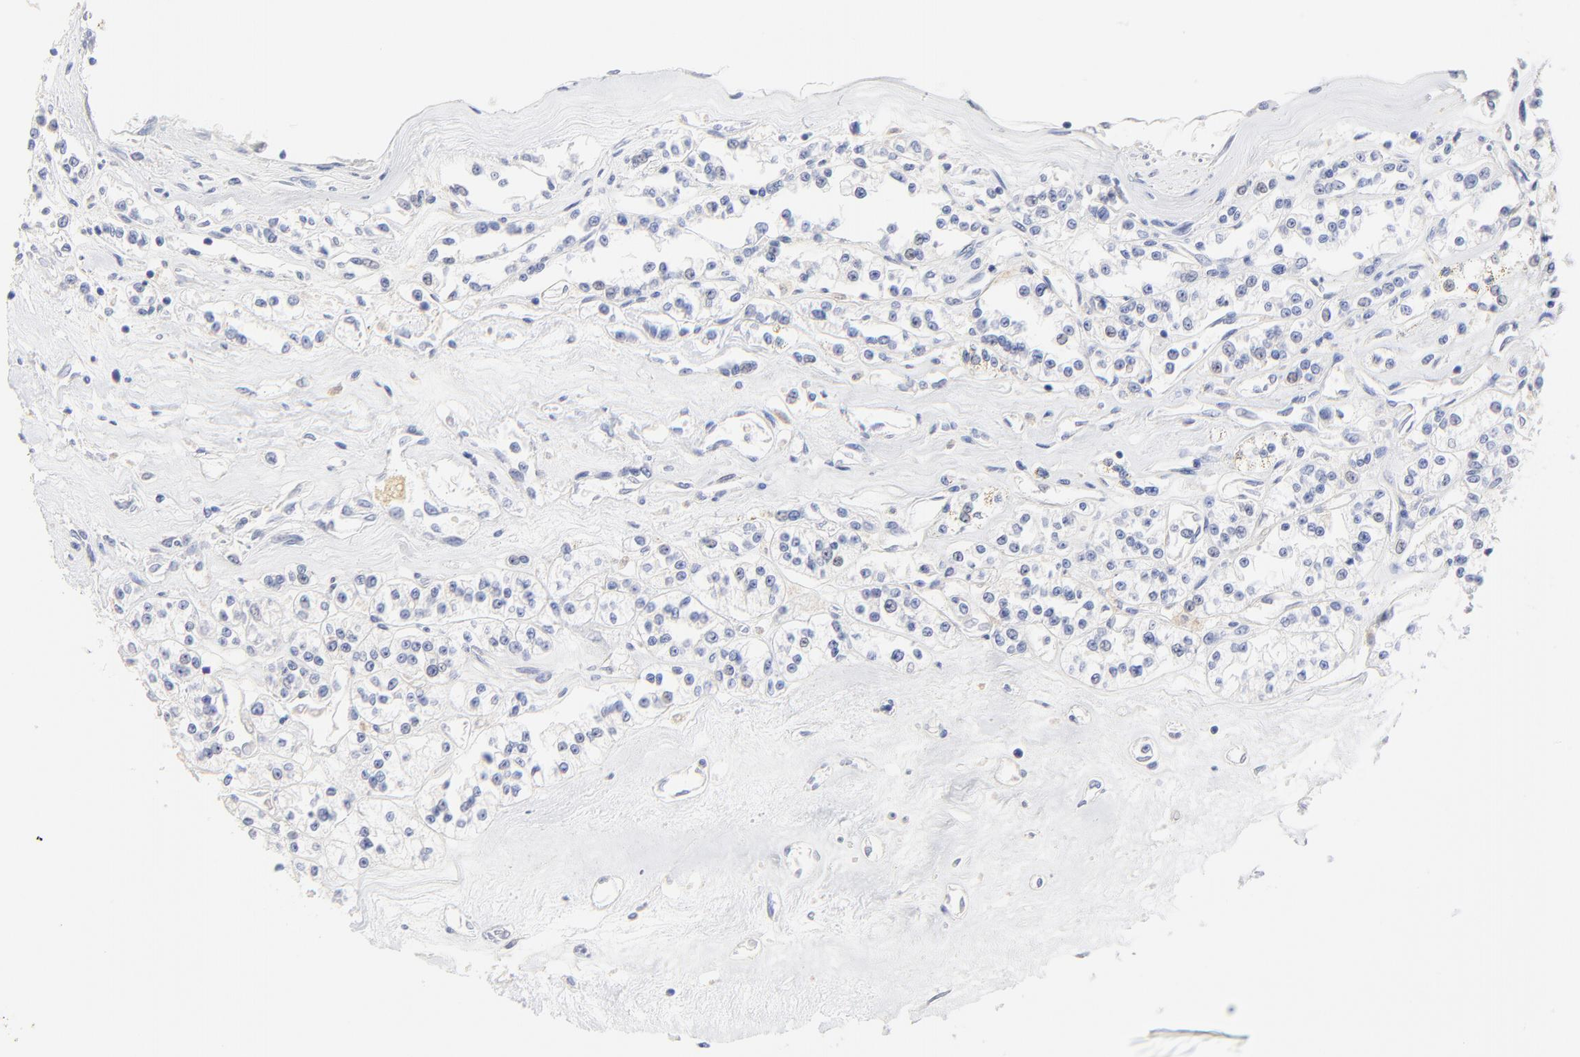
{"staining": {"intensity": "negative", "quantity": "none", "location": "none"}, "tissue": "renal cancer", "cell_type": "Tumor cells", "image_type": "cancer", "snomed": [{"axis": "morphology", "description": "Adenocarcinoma, NOS"}, {"axis": "topography", "description": "Kidney"}], "caption": "Immunohistochemistry (IHC) of human renal cancer (adenocarcinoma) demonstrates no positivity in tumor cells.", "gene": "SULT4A1", "patient": {"sex": "female", "age": 76}}